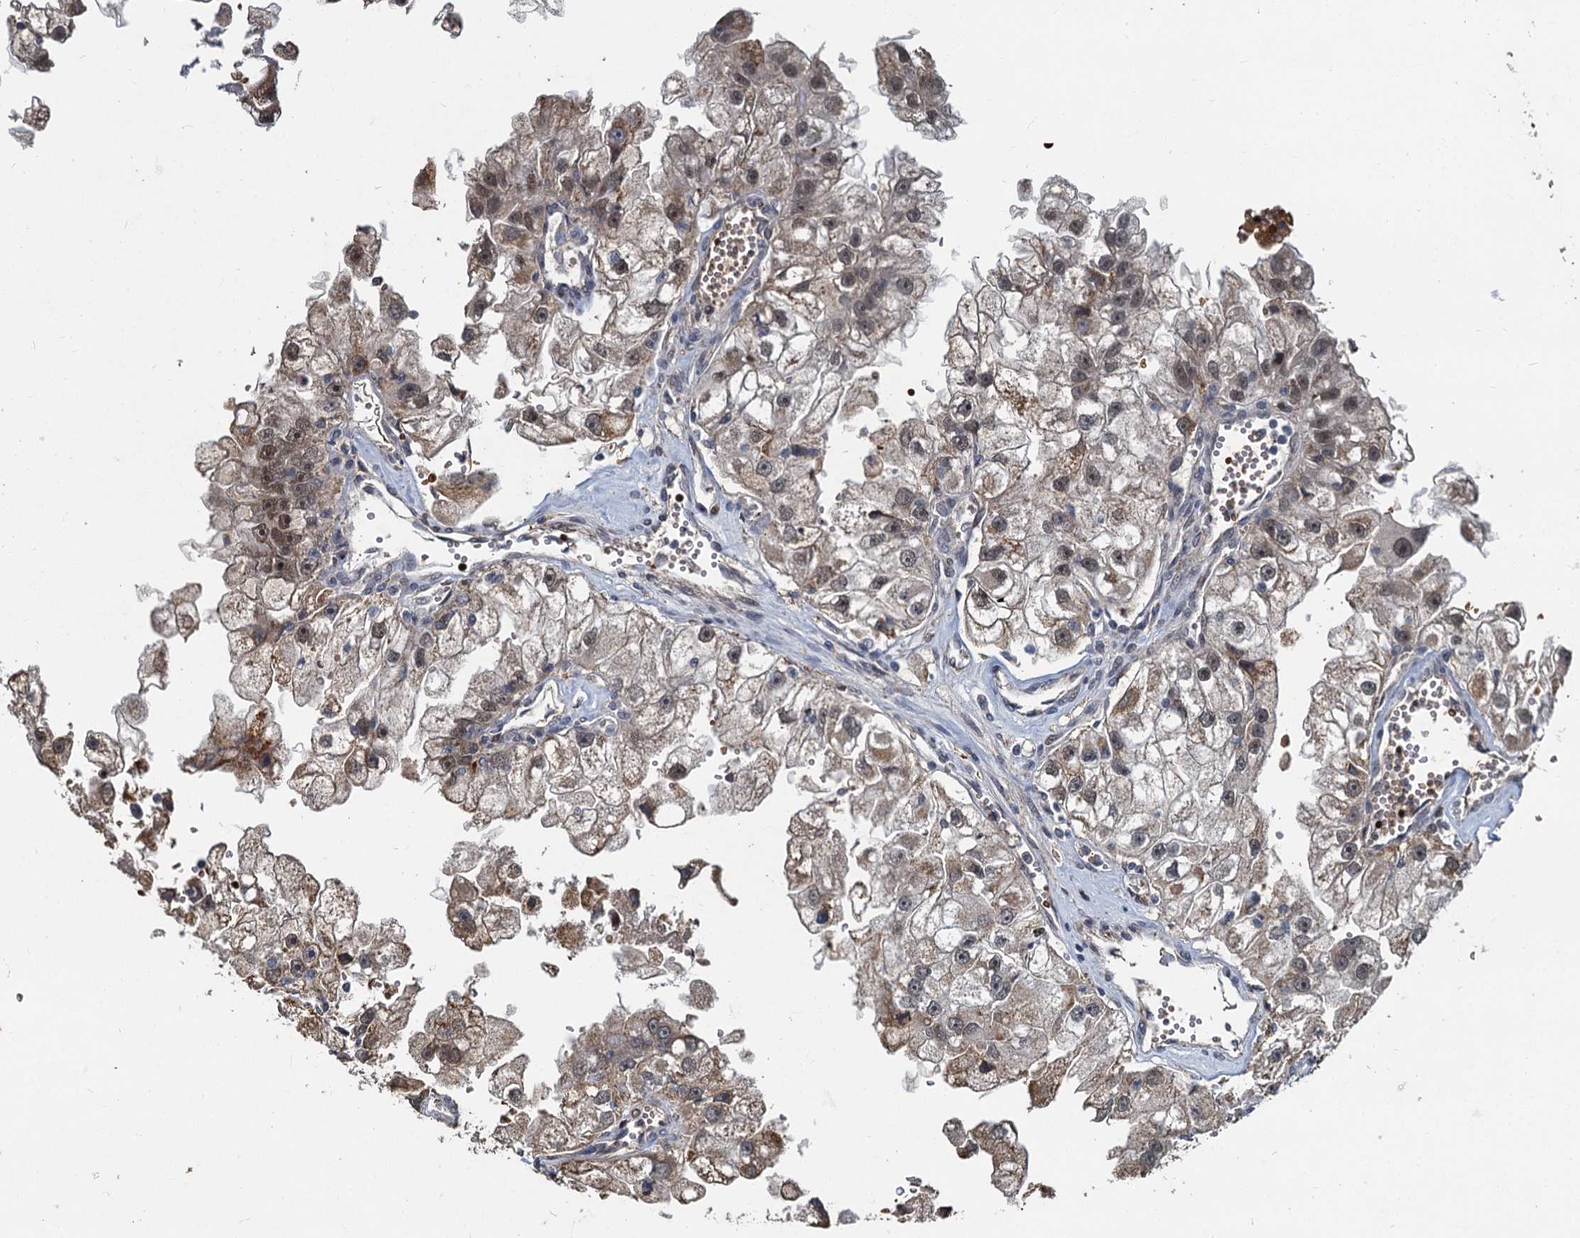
{"staining": {"intensity": "moderate", "quantity": "25%-75%", "location": "nuclear"}, "tissue": "renal cancer", "cell_type": "Tumor cells", "image_type": "cancer", "snomed": [{"axis": "morphology", "description": "Adenocarcinoma, NOS"}, {"axis": "topography", "description": "Kidney"}], "caption": "Adenocarcinoma (renal) tissue exhibits moderate nuclear positivity in approximately 25%-75% of tumor cells", "gene": "FANCI", "patient": {"sex": "male", "age": 63}}